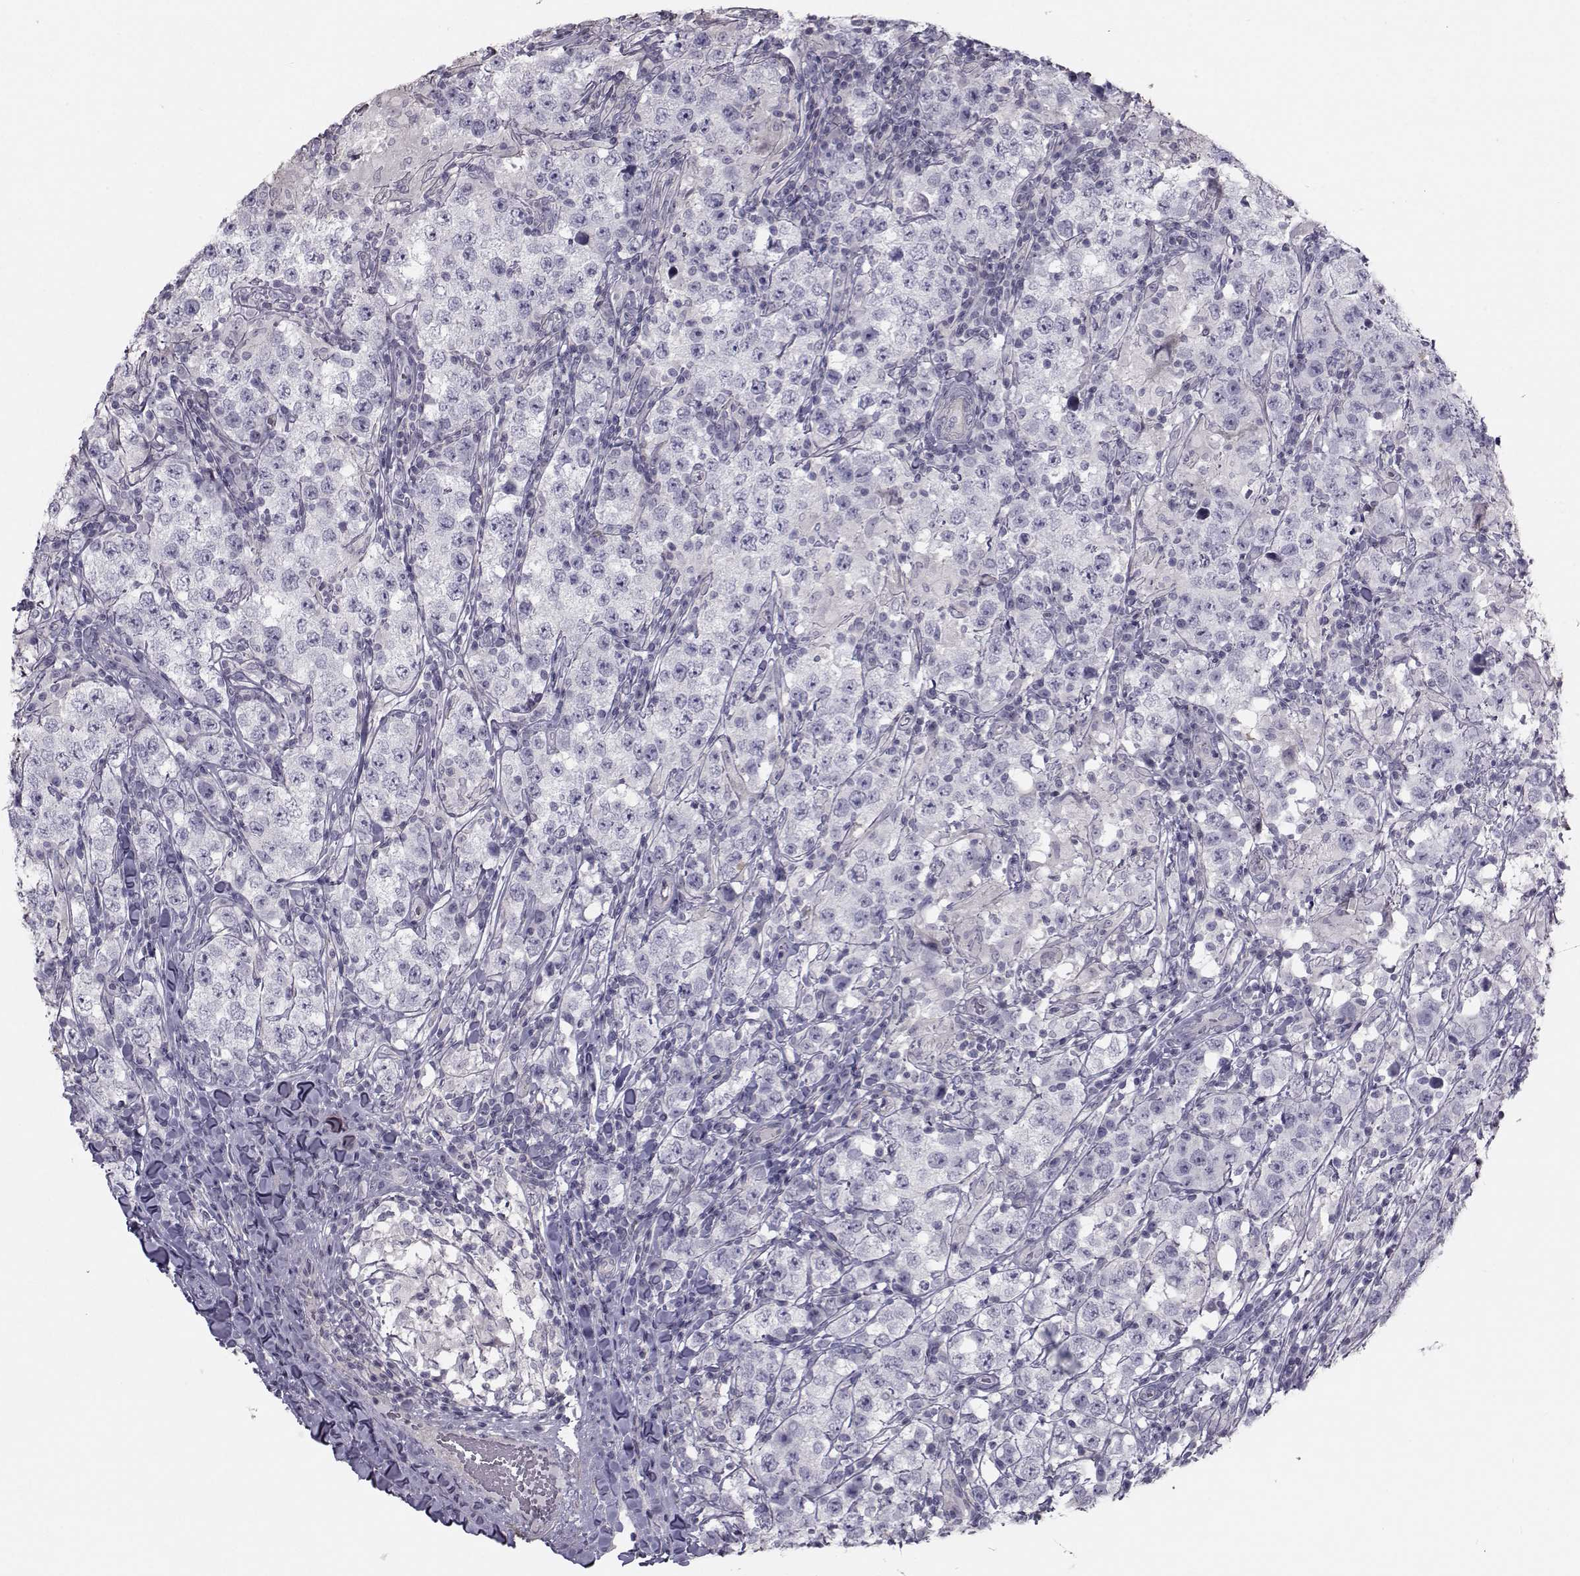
{"staining": {"intensity": "negative", "quantity": "none", "location": "none"}, "tissue": "testis cancer", "cell_type": "Tumor cells", "image_type": "cancer", "snomed": [{"axis": "morphology", "description": "Seminoma, NOS"}, {"axis": "morphology", "description": "Carcinoma, Embryonal, NOS"}, {"axis": "topography", "description": "Testis"}], "caption": "Immunohistochemistry of human embryonal carcinoma (testis) displays no staining in tumor cells.", "gene": "GARIN3", "patient": {"sex": "male", "age": 41}}